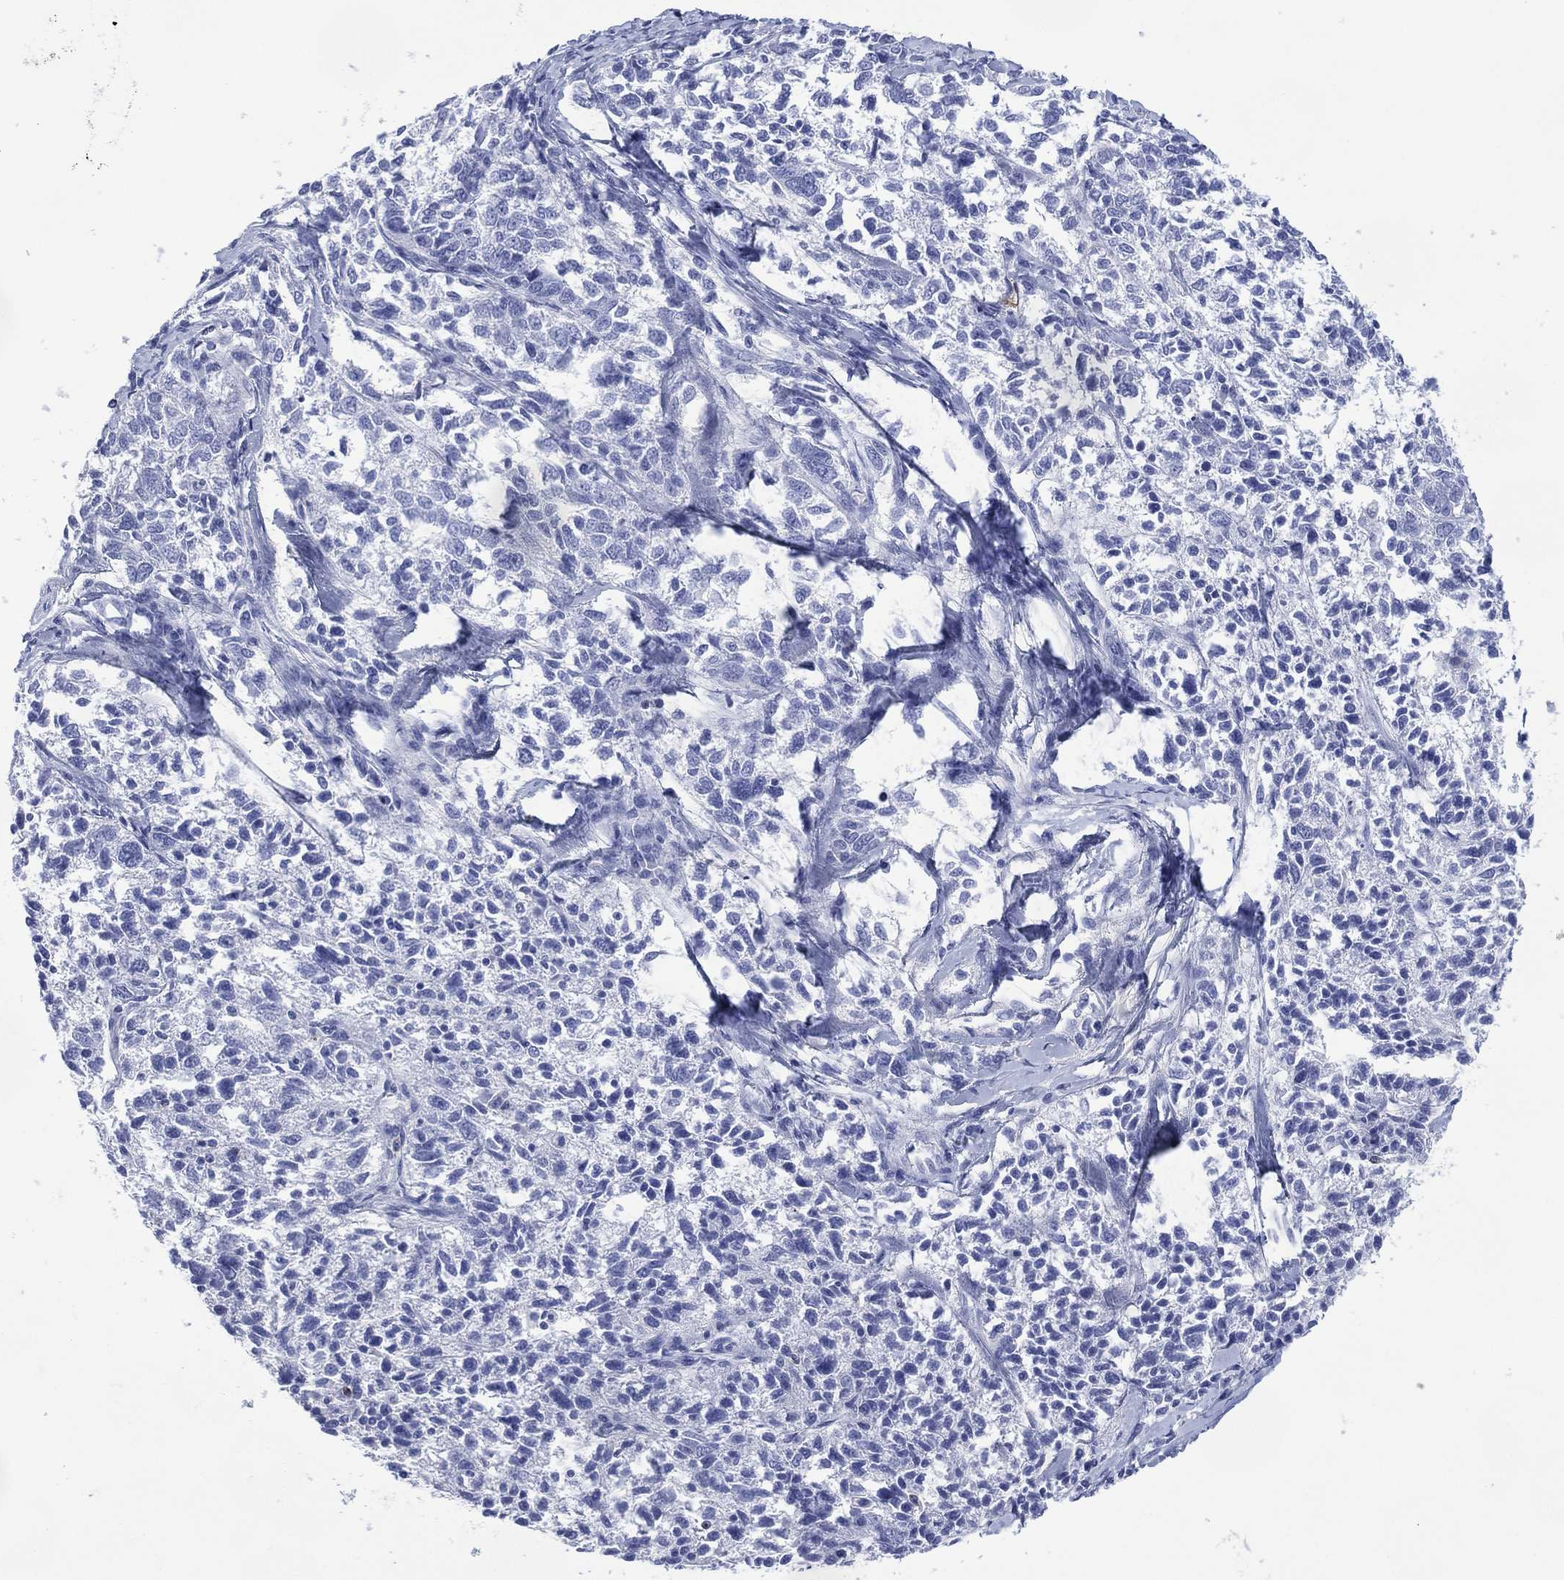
{"staining": {"intensity": "negative", "quantity": "none", "location": "none"}, "tissue": "ovarian cancer", "cell_type": "Tumor cells", "image_type": "cancer", "snomed": [{"axis": "morphology", "description": "Cystadenocarcinoma, serous, NOS"}, {"axis": "topography", "description": "Ovary"}], "caption": "Tumor cells are negative for protein expression in human ovarian serous cystadenocarcinoma.", "gene": "DPP4", "patient": {"sex": "female", "age": 71}}